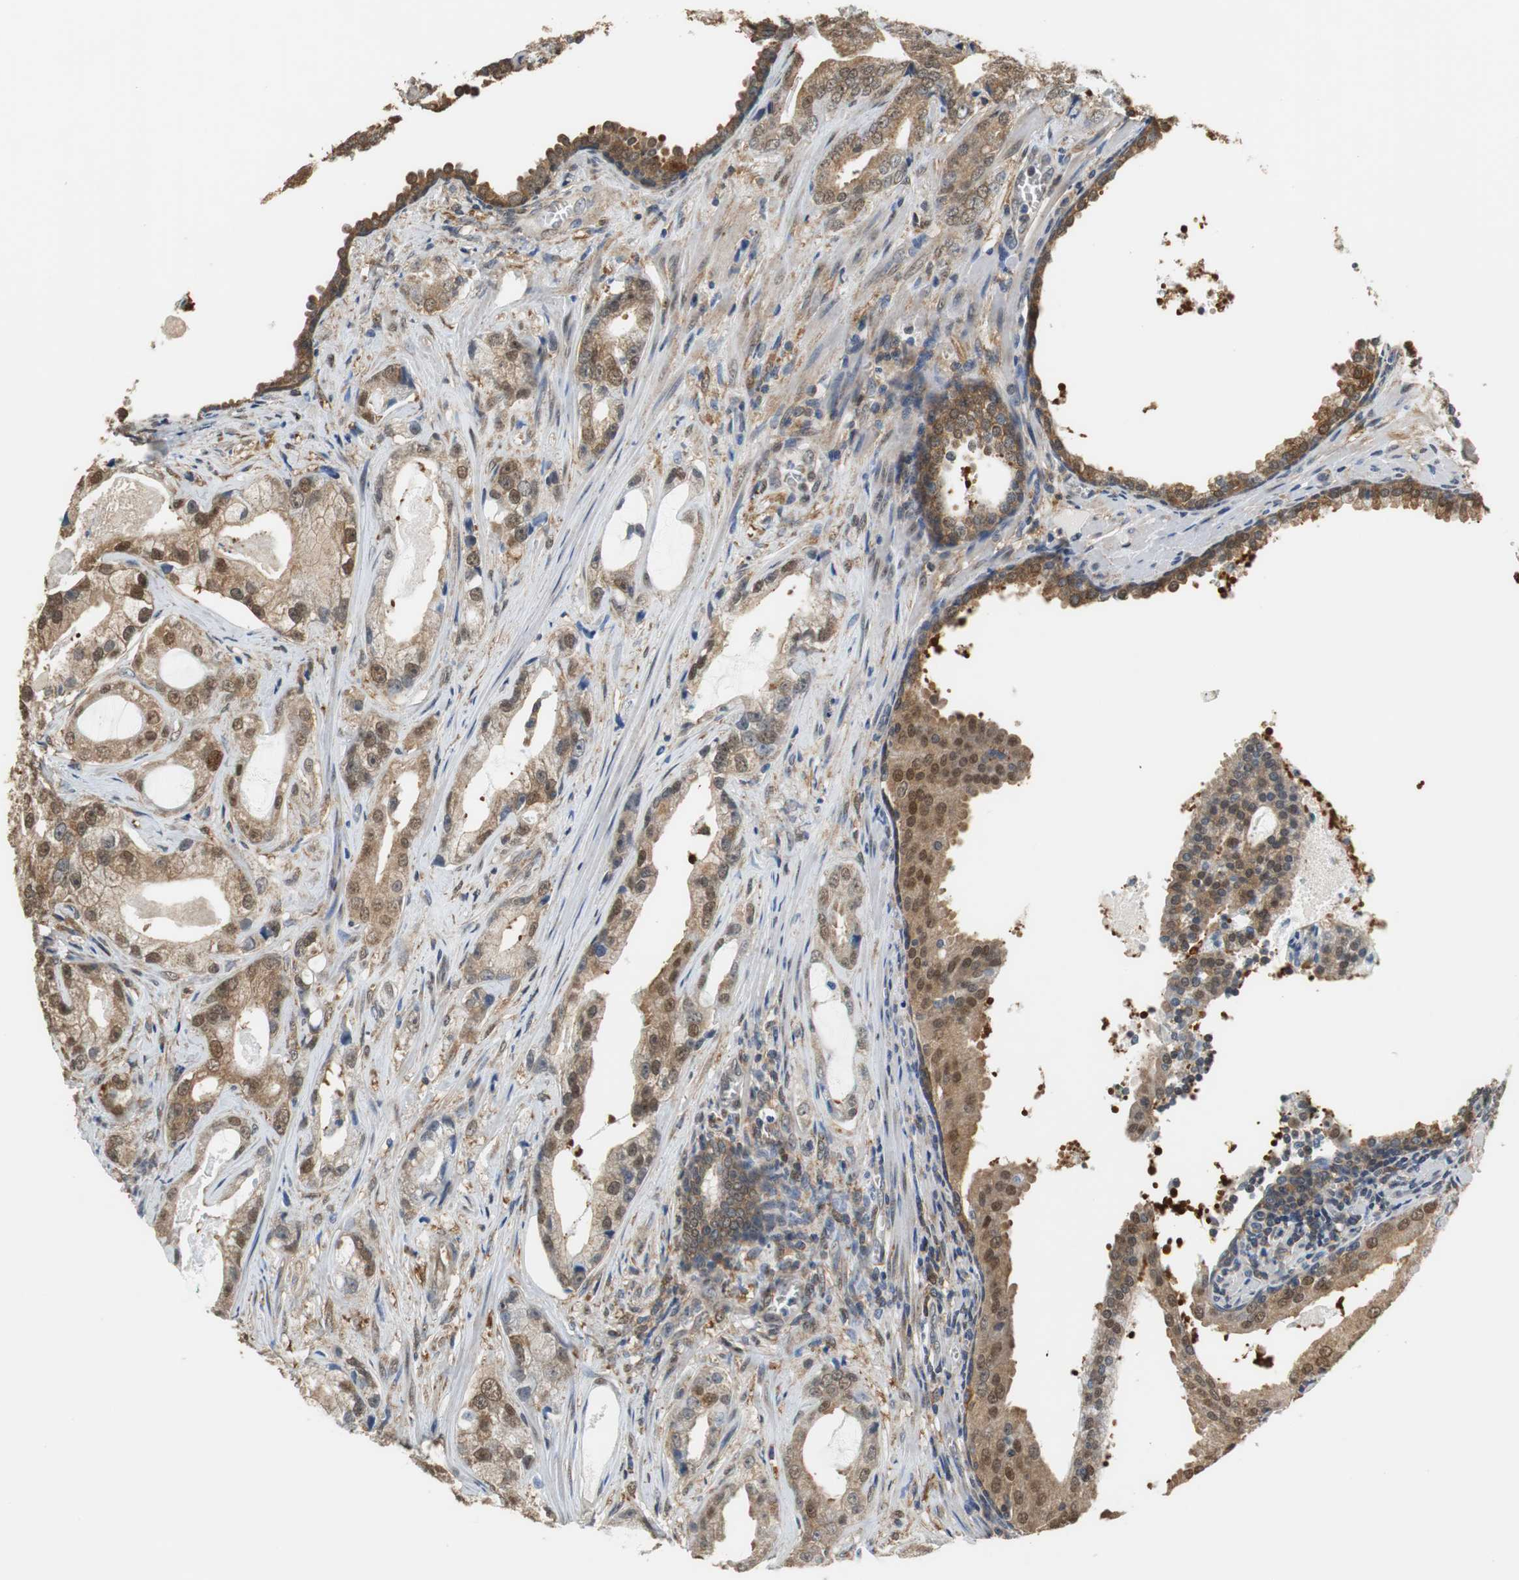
{"staining": {"intensity": "moderate", "quantity": ">75%", "location": "cytoplasmic/membranous,nuclear"}, "tissue": "prostate cancer", "cell_type": "Tumor cells", "image_type": "cancer", "snomed": [{"axis": "morphology", "description": "Adenocarcinoma, Low grade"}, {"axis": "topography", "description": "Prostate"}], "caption": "Immunohistochemistry (IHC) staining of prostate low-grade adenocarcinoma, which reveals medium levels of moderate cytoplasmic/membranous and nuclear expression in approximately >75% of tumor cells indicating moderate cytoplasmic/membranous and nuclear protein expression. The staining was performed using DAB (brown) for protein detection and nuclei were counterstained in hematoxylin (blue).", "gene": "UBQLN2", "patient": {"sex": "male", "age": 59}}